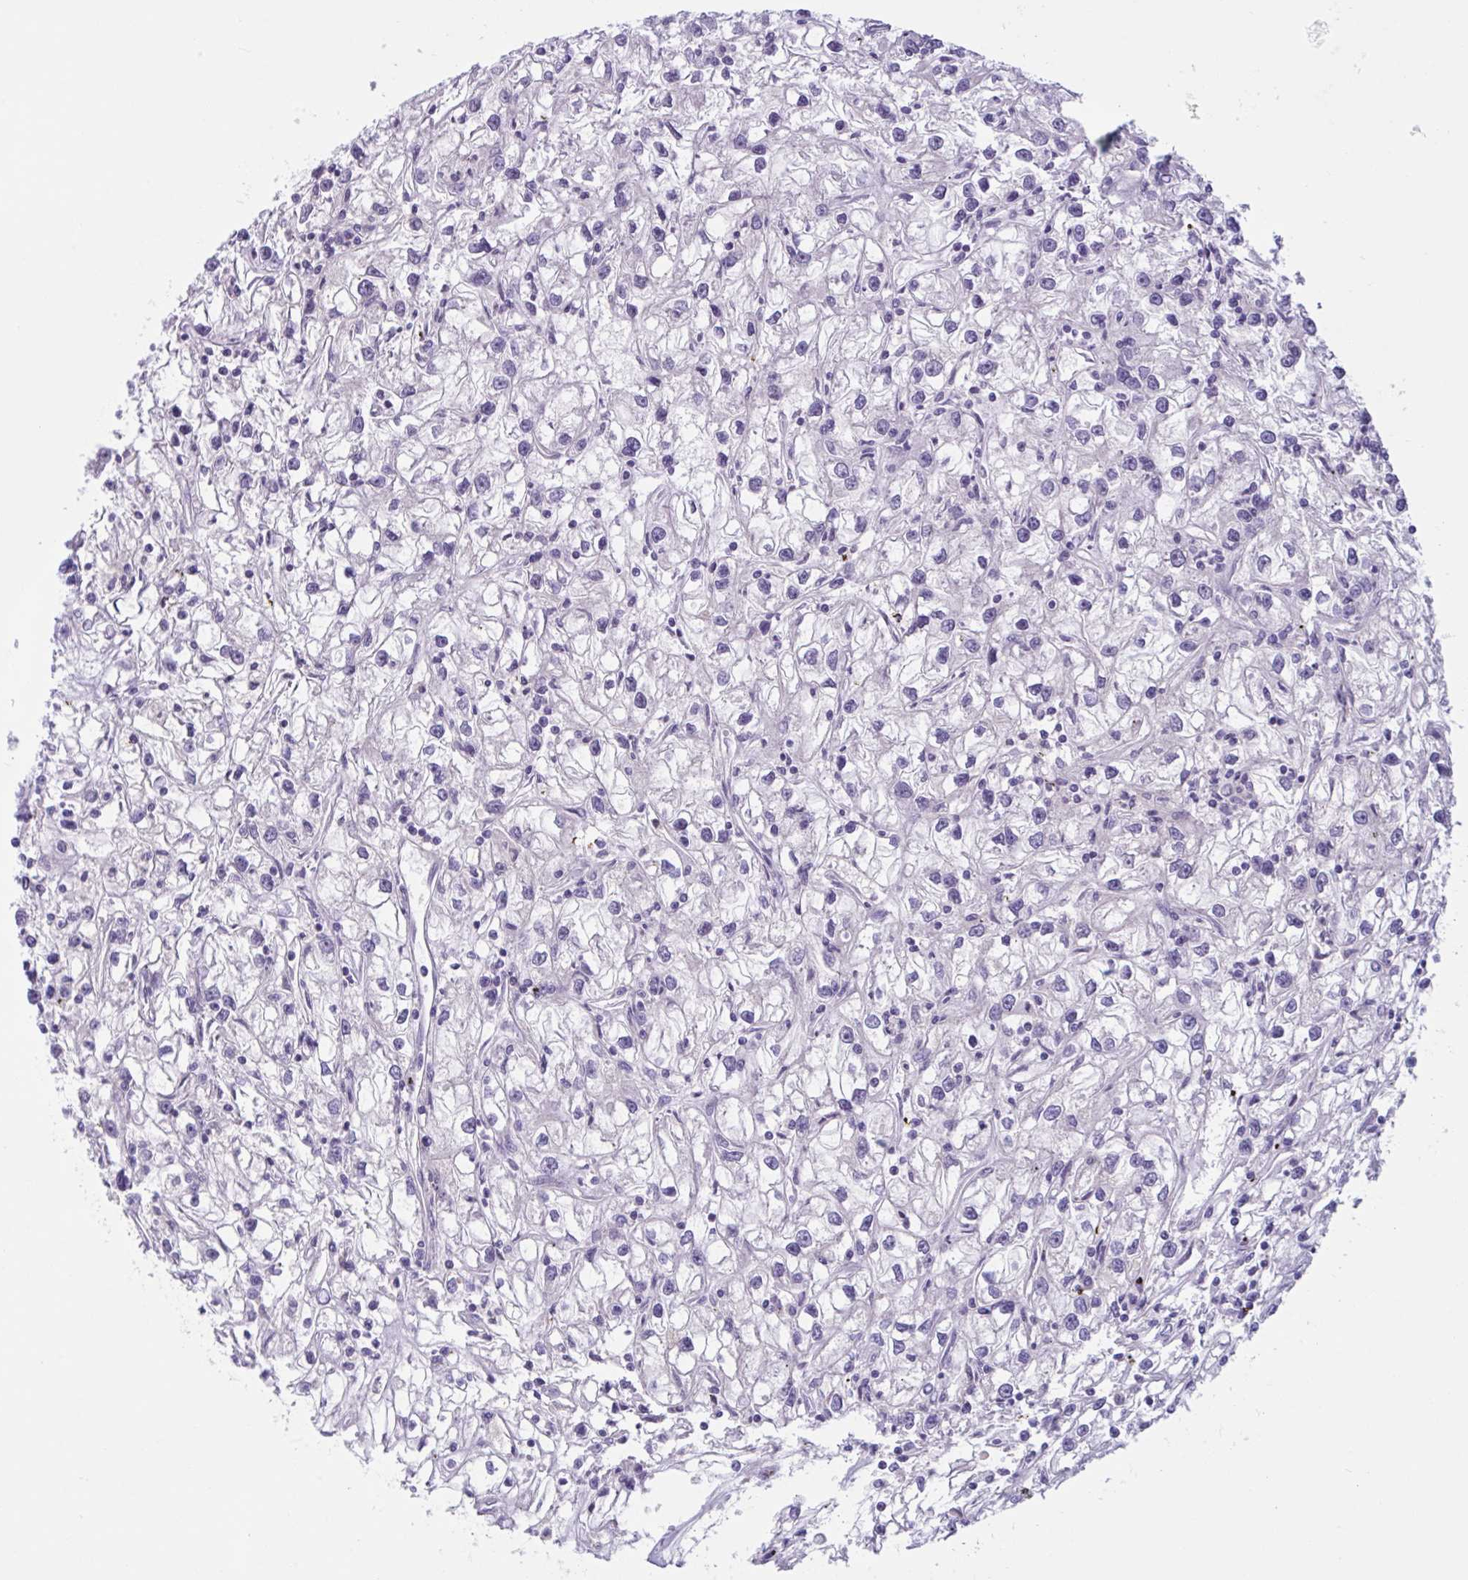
{"staining": {"intensity": "negative", "quantity": "none", "location": "none"}, "tissue": "renal cancer", "cell_type": "Tumor cells", "image_type": "cancer", "snomed": [{"axis": "morphology", "description": "Adenocarcinoma, NOS"}, {"axis": "topography", "description": "Kidney"}], "caption": "This is an IHC histopathology image of adenocarcinoma (renal). There is no positivity in tumor cells.", "gene": "WNT9B", "patient": {"sex": "female", "age": 59}}